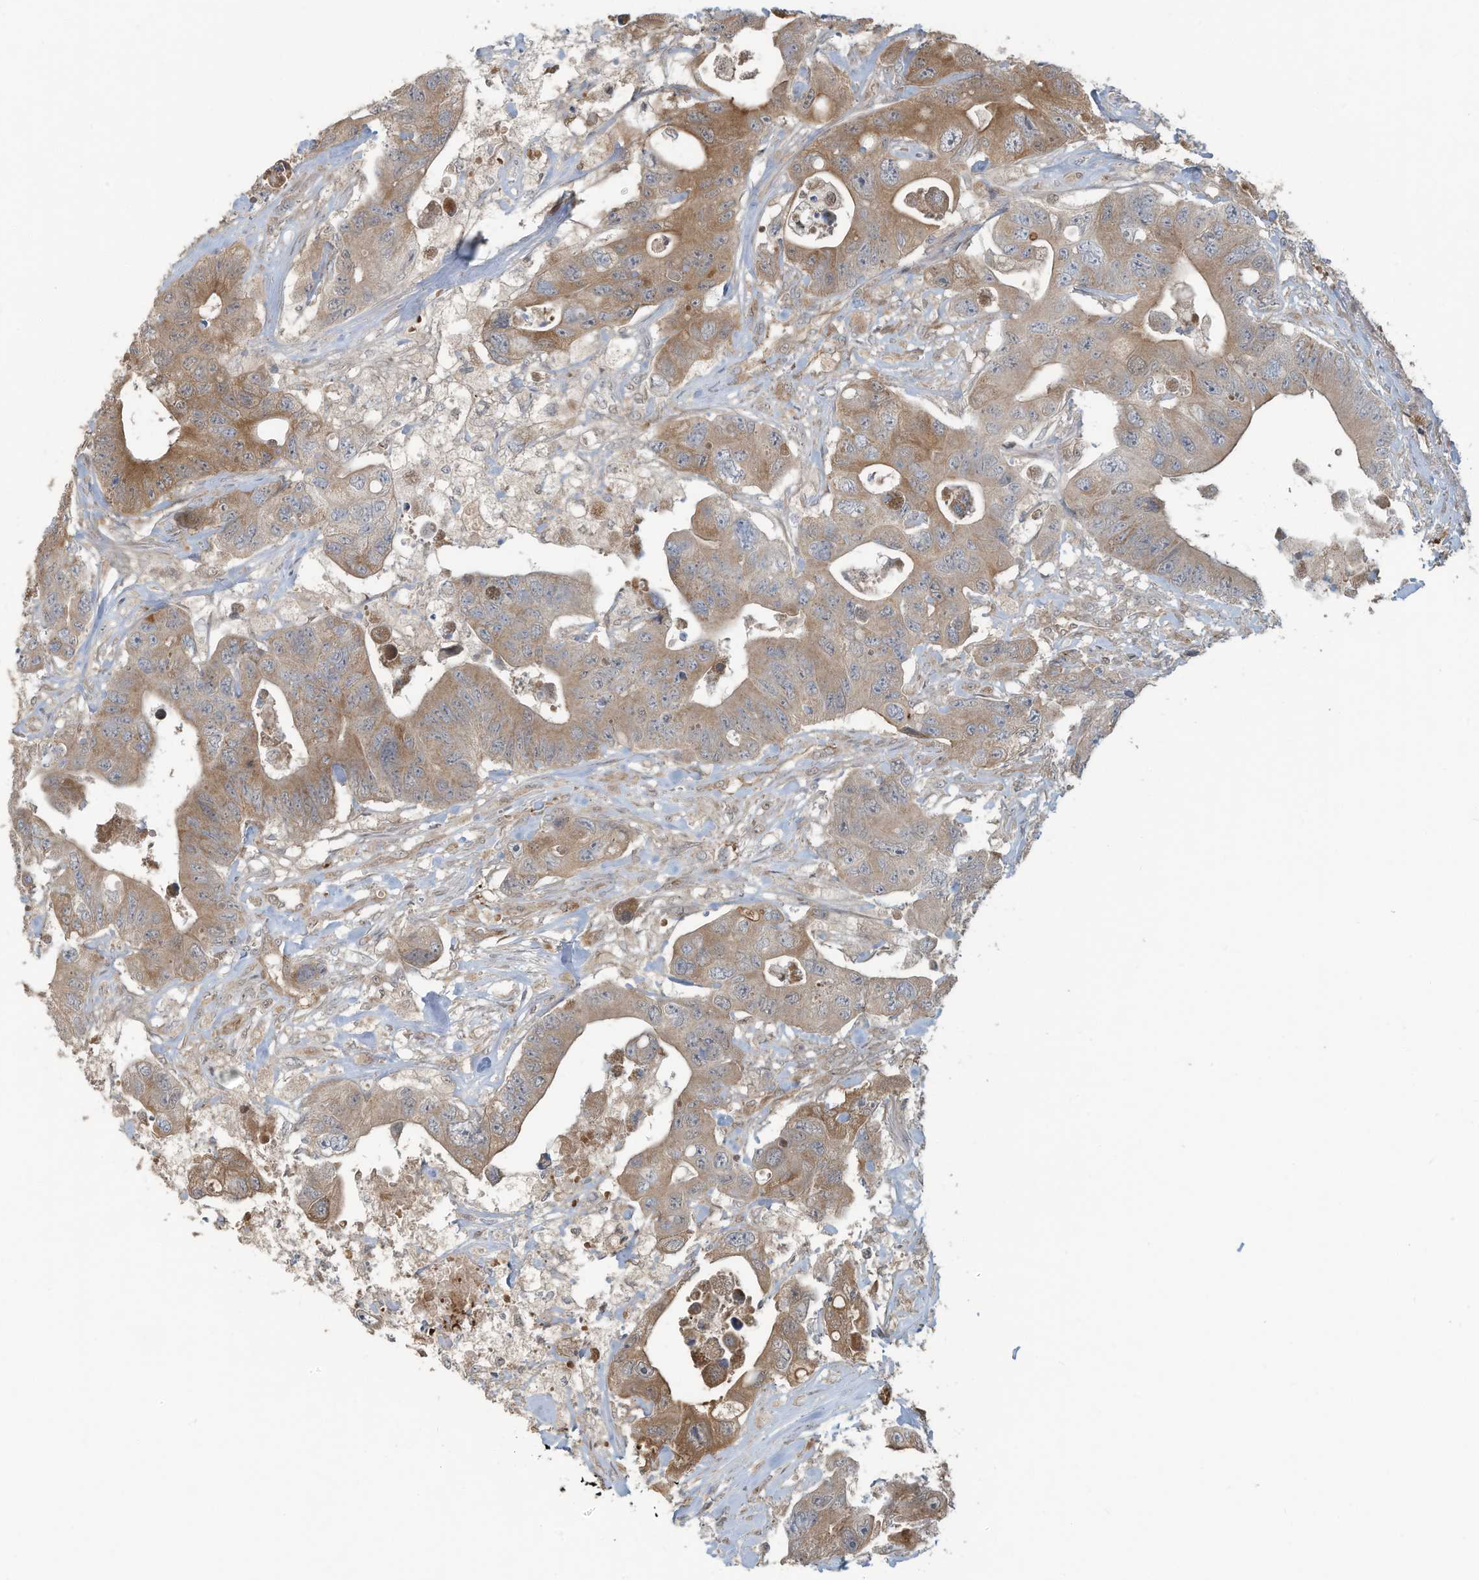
{"staining": {"intensity": "moderate", "quantity": ">75%", "location": "cytoplasmic/membranous"}, "tissue": "colorectal cancer", "cell_type": "Tumor cells", "image_type": "cancer", "snomed": [{"axis": "morphology", "description": "Adenocarcinoma, NOS"}, {"axis": "topography", "description": "Colon"}], "caption": "Immunohistochemistry (IHC) of human colorectal cancer demonstrates medium levels of moderate cytoplasmic/membranous staining in about >75% of tumor cells. Immunohistochemistry stains the protein in brown and the nuclei are stained blue.", "gene": "ERI2", "patient": {"sex": "female", "age": 46}}